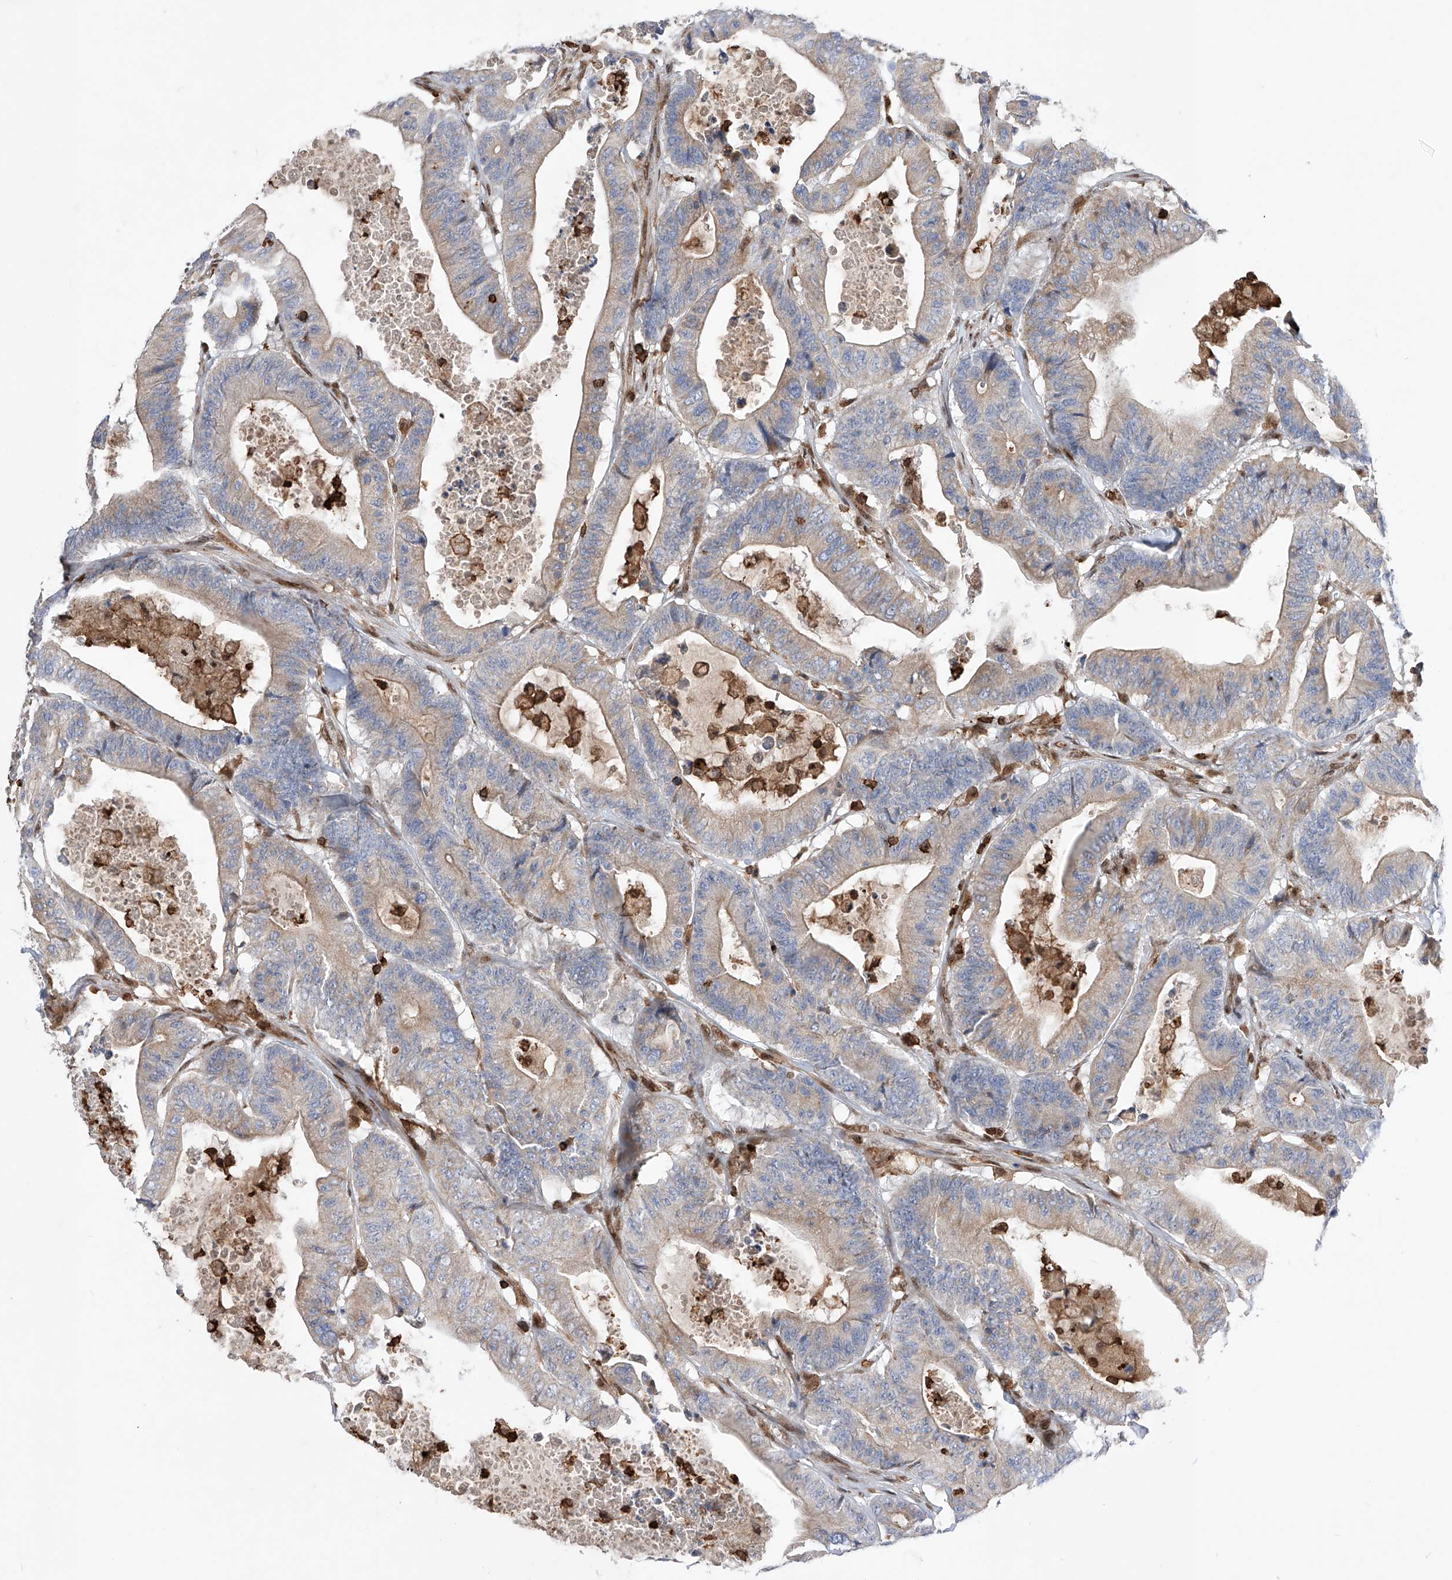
{"staining": {"intensity": "weak", "quantity": "<25%", "location": "cytoplasmic/membranous"}, "tissue": "colorectal cancer", "cell_type": "Tumor cells", "image_type": "cancer", "snomed": [{"axis": "morphology", "description": "Adenocarcinoma, NOS"}, {"axis": "topography", "description": "Colon"}], "caption": "A high-resolution histopathology image shows immunohistochemistry (IHC) staining of colorectal cancer, which exhibits no significant positivity in tumor cells. (Immunohistochemistry (ihc), brightfield microscopy, high magnification).", "gene": "ZNF280D", "patient": {"sex": "female", "age": 84}}